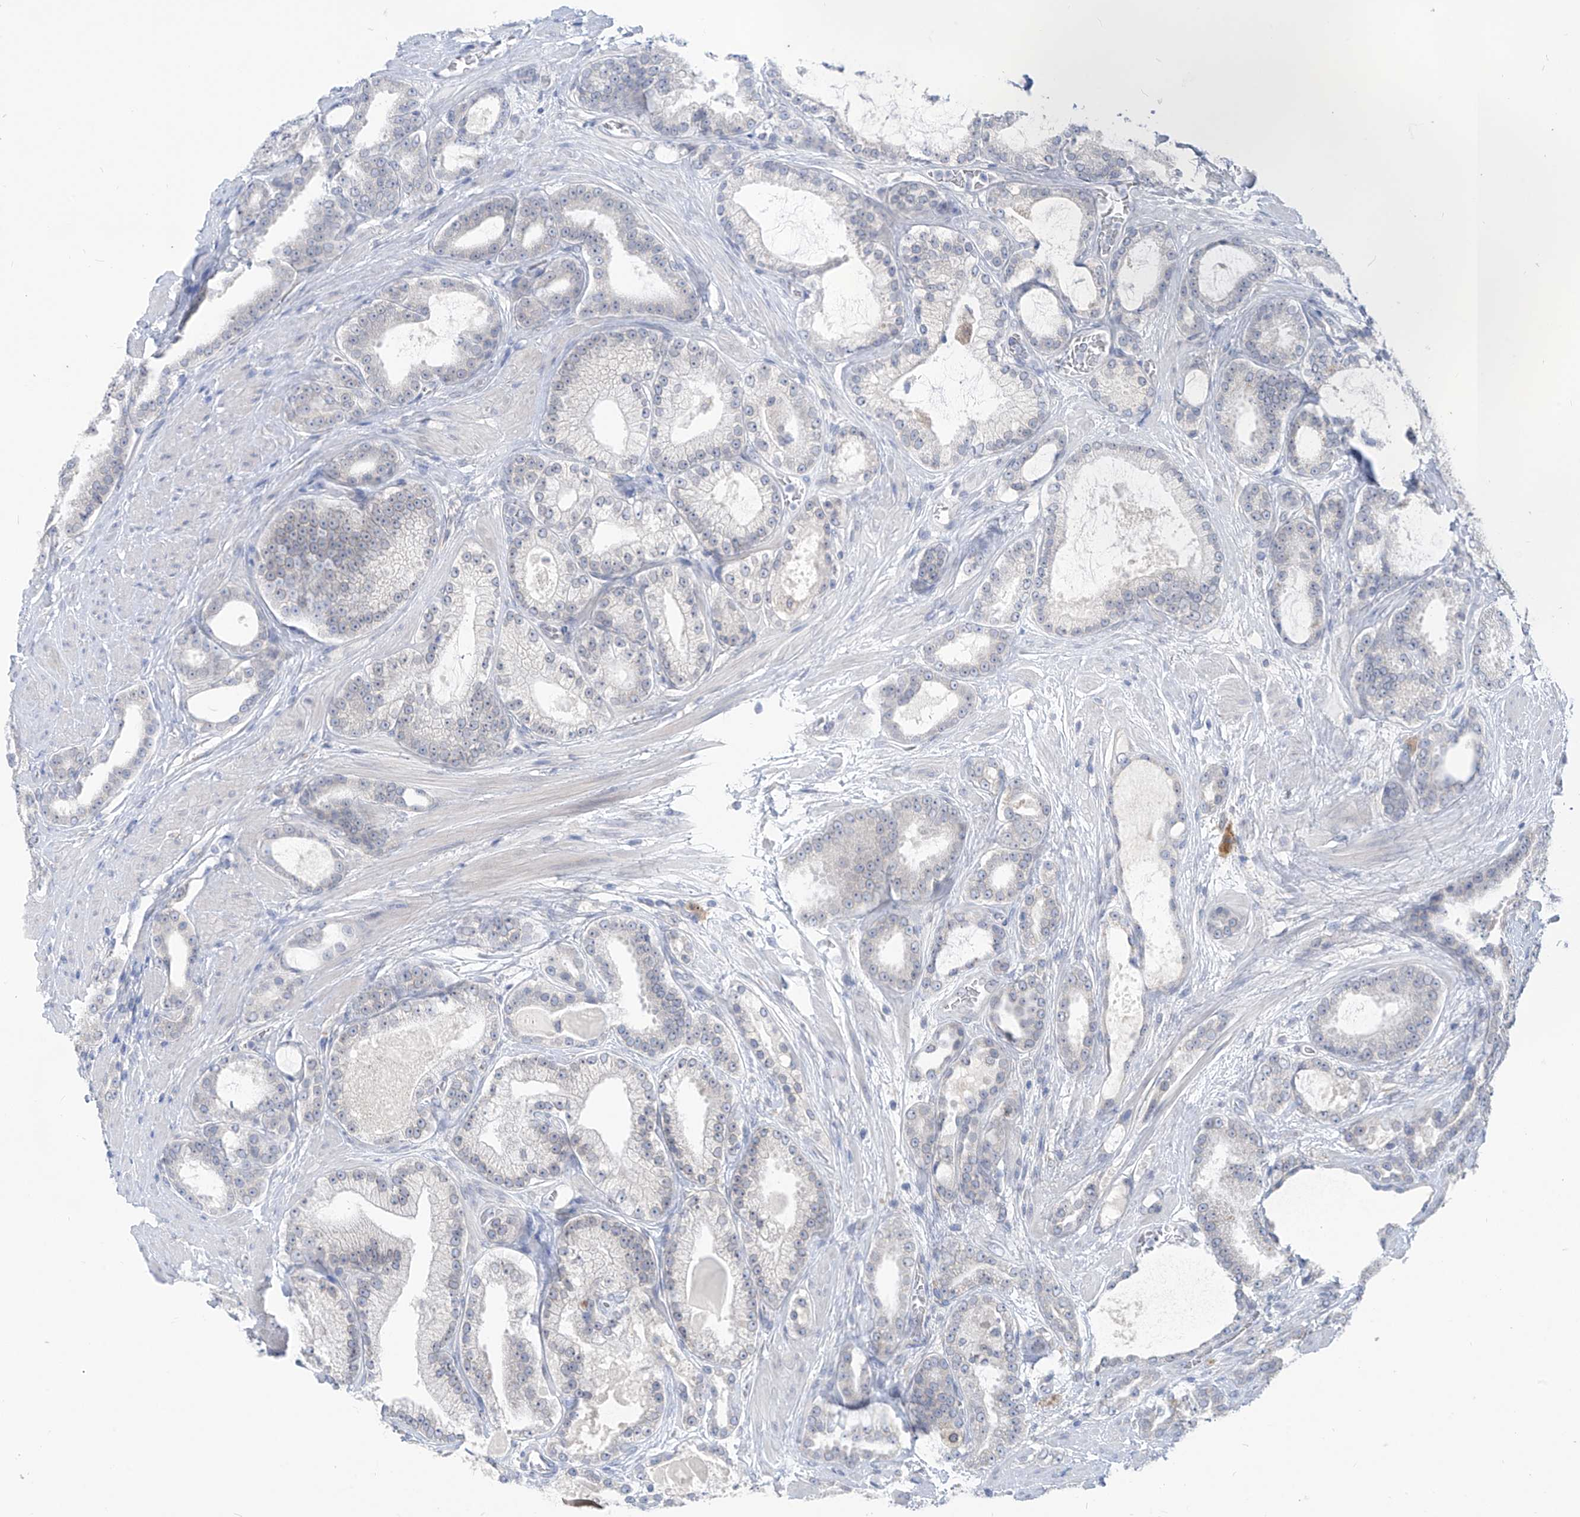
{"staining": {"intensity": "negative", "quantity": "none", "location": "none"}, "tissue": "prostate cancer", "cell_type": "Tumor cells", "image_type": "cancer", "snomed": [{"axis": "morphology", "description": "Adenocarcinoma, High grade"}, {"axis": "topography", "description": "Prostate"}], "caption": "This is a histopathology image of immunohistochemistry (IHC) staining of prostate cancer, which shows no staining in tumor cells.", "gene": "KRTAP25-1", "patient": {"sex": "male", "age": 60}}